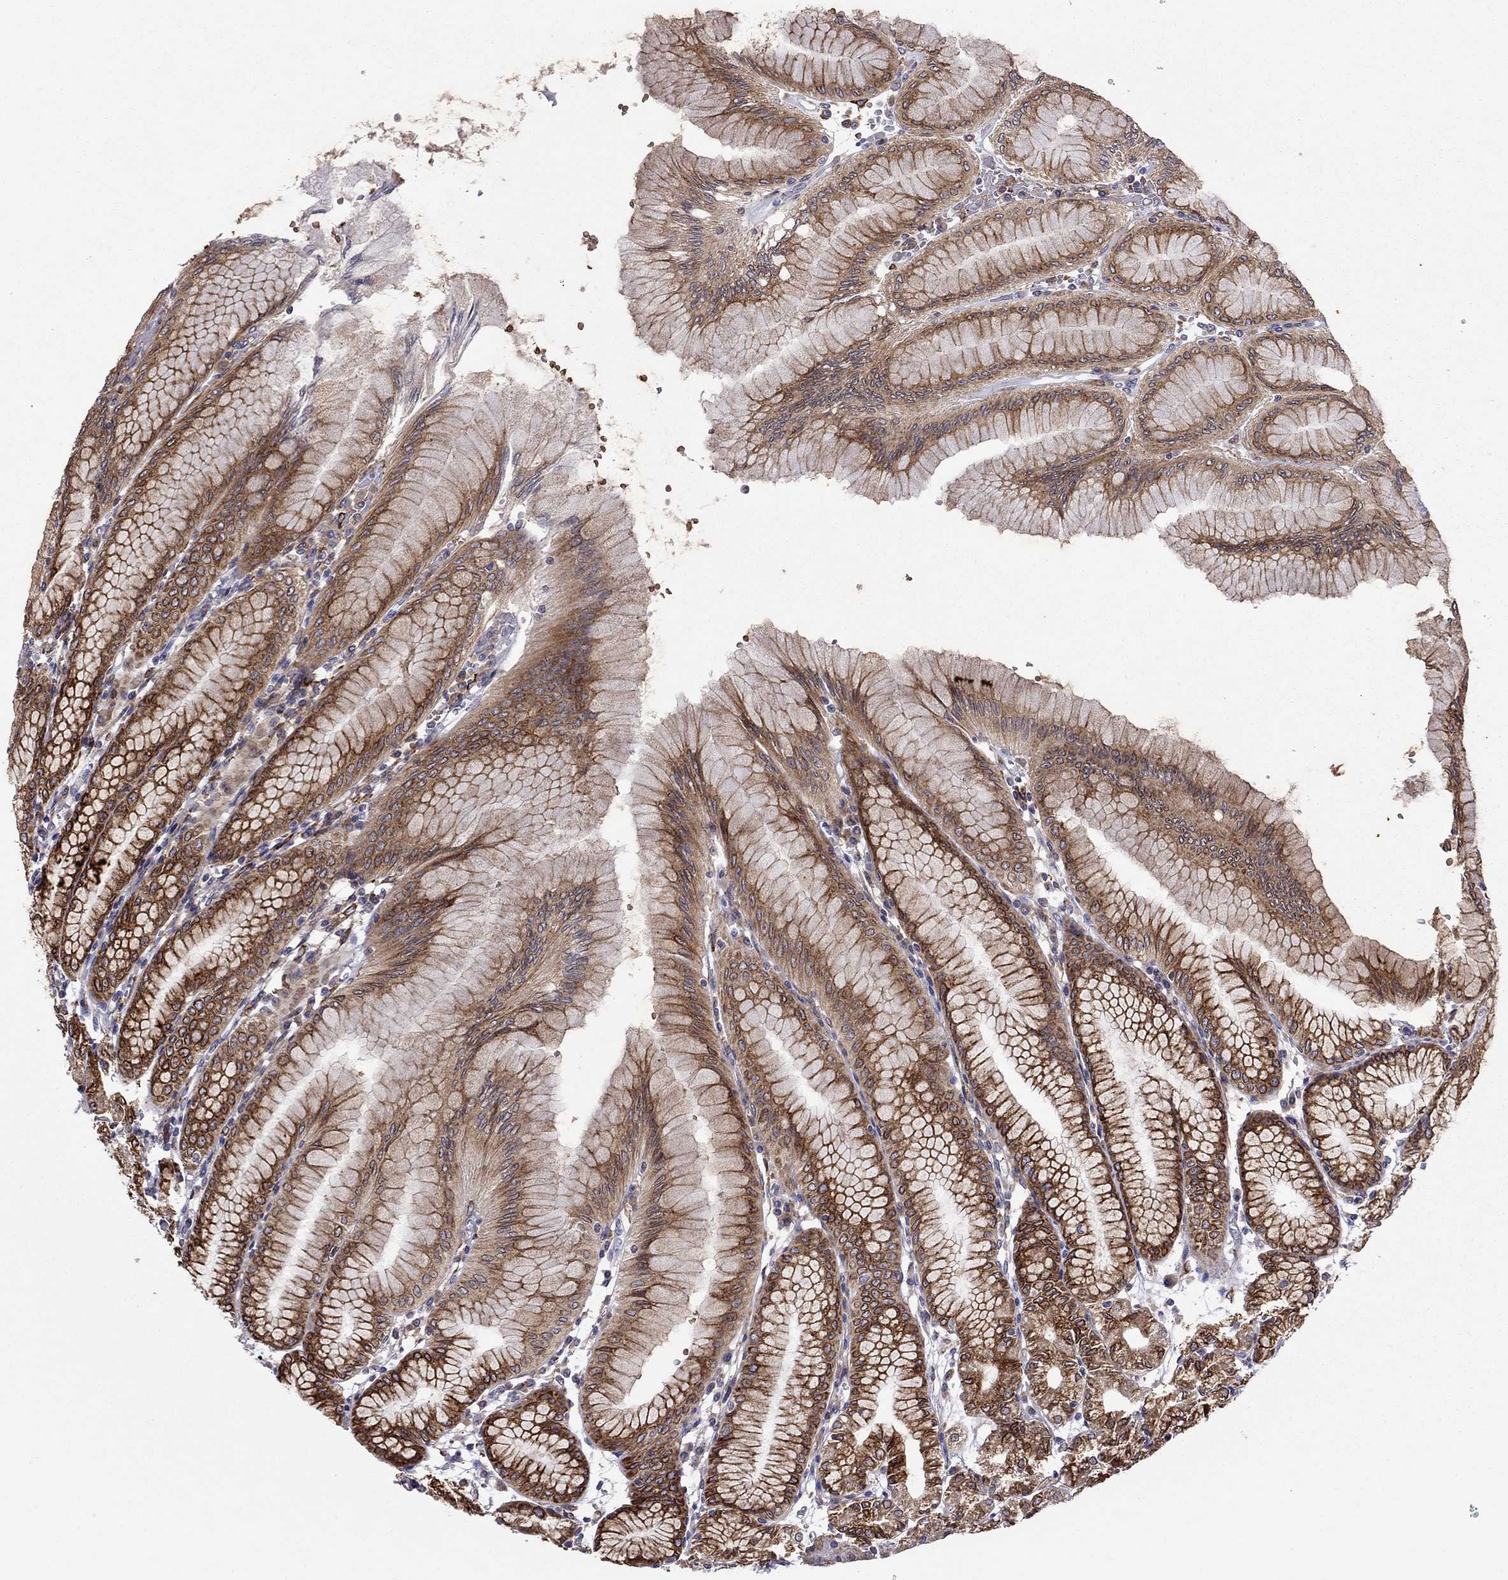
{"staining": {"intensity": "strong", "quantity": "25%-75%", "location": "cytoplasmic/membranous"}, "tissue": "stomach", "cell_type": "Glandular cells", "image_type": "normal", "snomed": [{"axis": "morphology", "description": "Normal tissue, NOS"}, {"axis": "topography", "description": "Skeletal muscle"}, {"axis": "topography", "description": "Stomach"}], "caption": "IHC photomicrograph of normal human stomach stained for a protein (brown), which demonstrates high levels of strong cytoplasmic/membranous staining in approximately 25%-75% of glandular cells.", "gene": "ADAM28", "patient": {"sex": "female", "age": 57}}